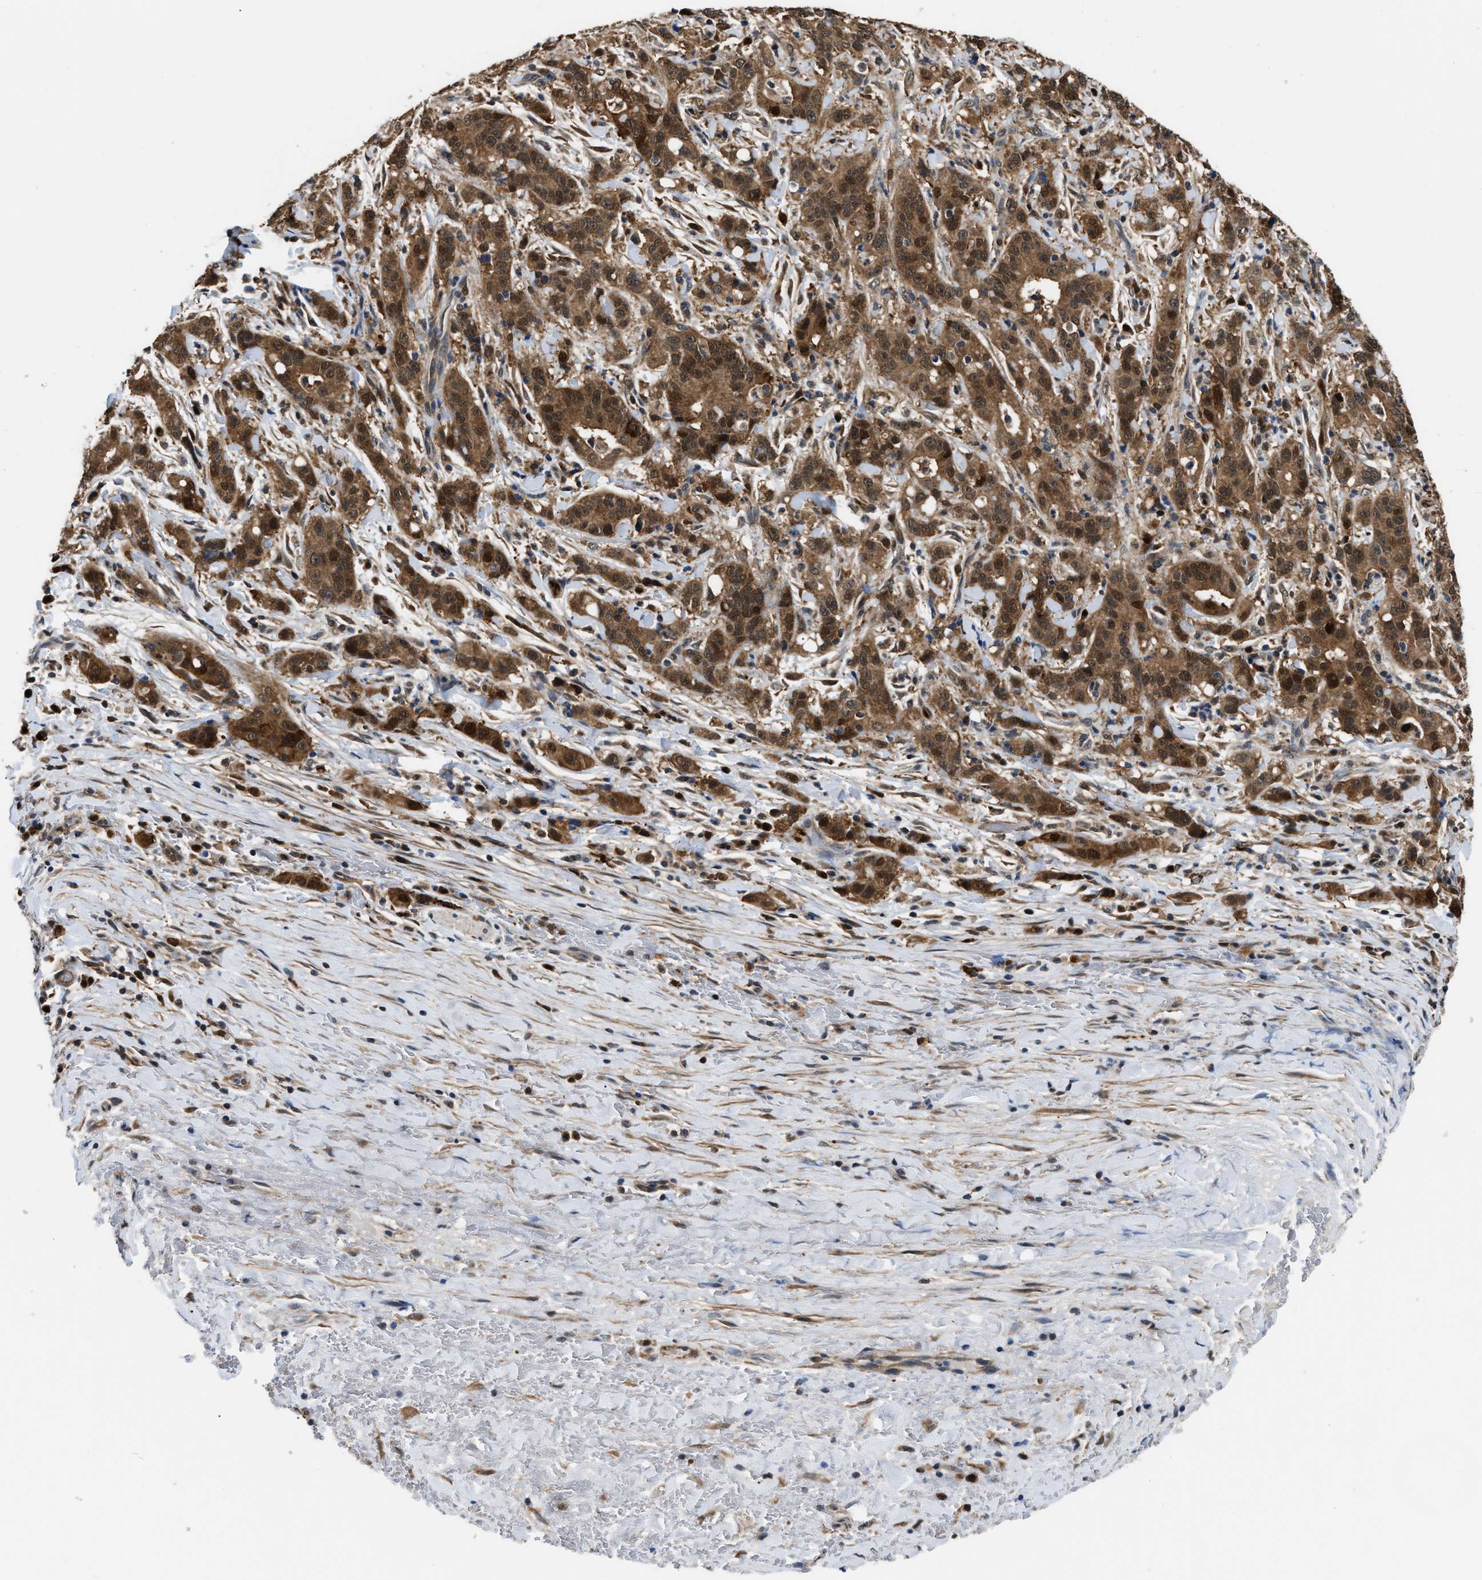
{"staining": {"intensity": "strong", "quantity": ">75%", "location": "cytoplasmic/membranous,nuclear"}, "tissue": "liver cancer", "cell_type": "Tumor cells", "image_type": "cancer", "snomed": [{"axis": "morphology", "description": "Cholangiocarcinoma"}, {"axis": "topography", "description": "Liver"}], "caption": "Tumor cells reveal high levels of strong cytoplasmic/membranous and nuclear staining in about >75% of cells in human cholangiocarcinoma (liver). (IHC, brightfield microscopy, high magnification).", "gene": "PPA1", "patient": {"sex": "female", "age": 38}}